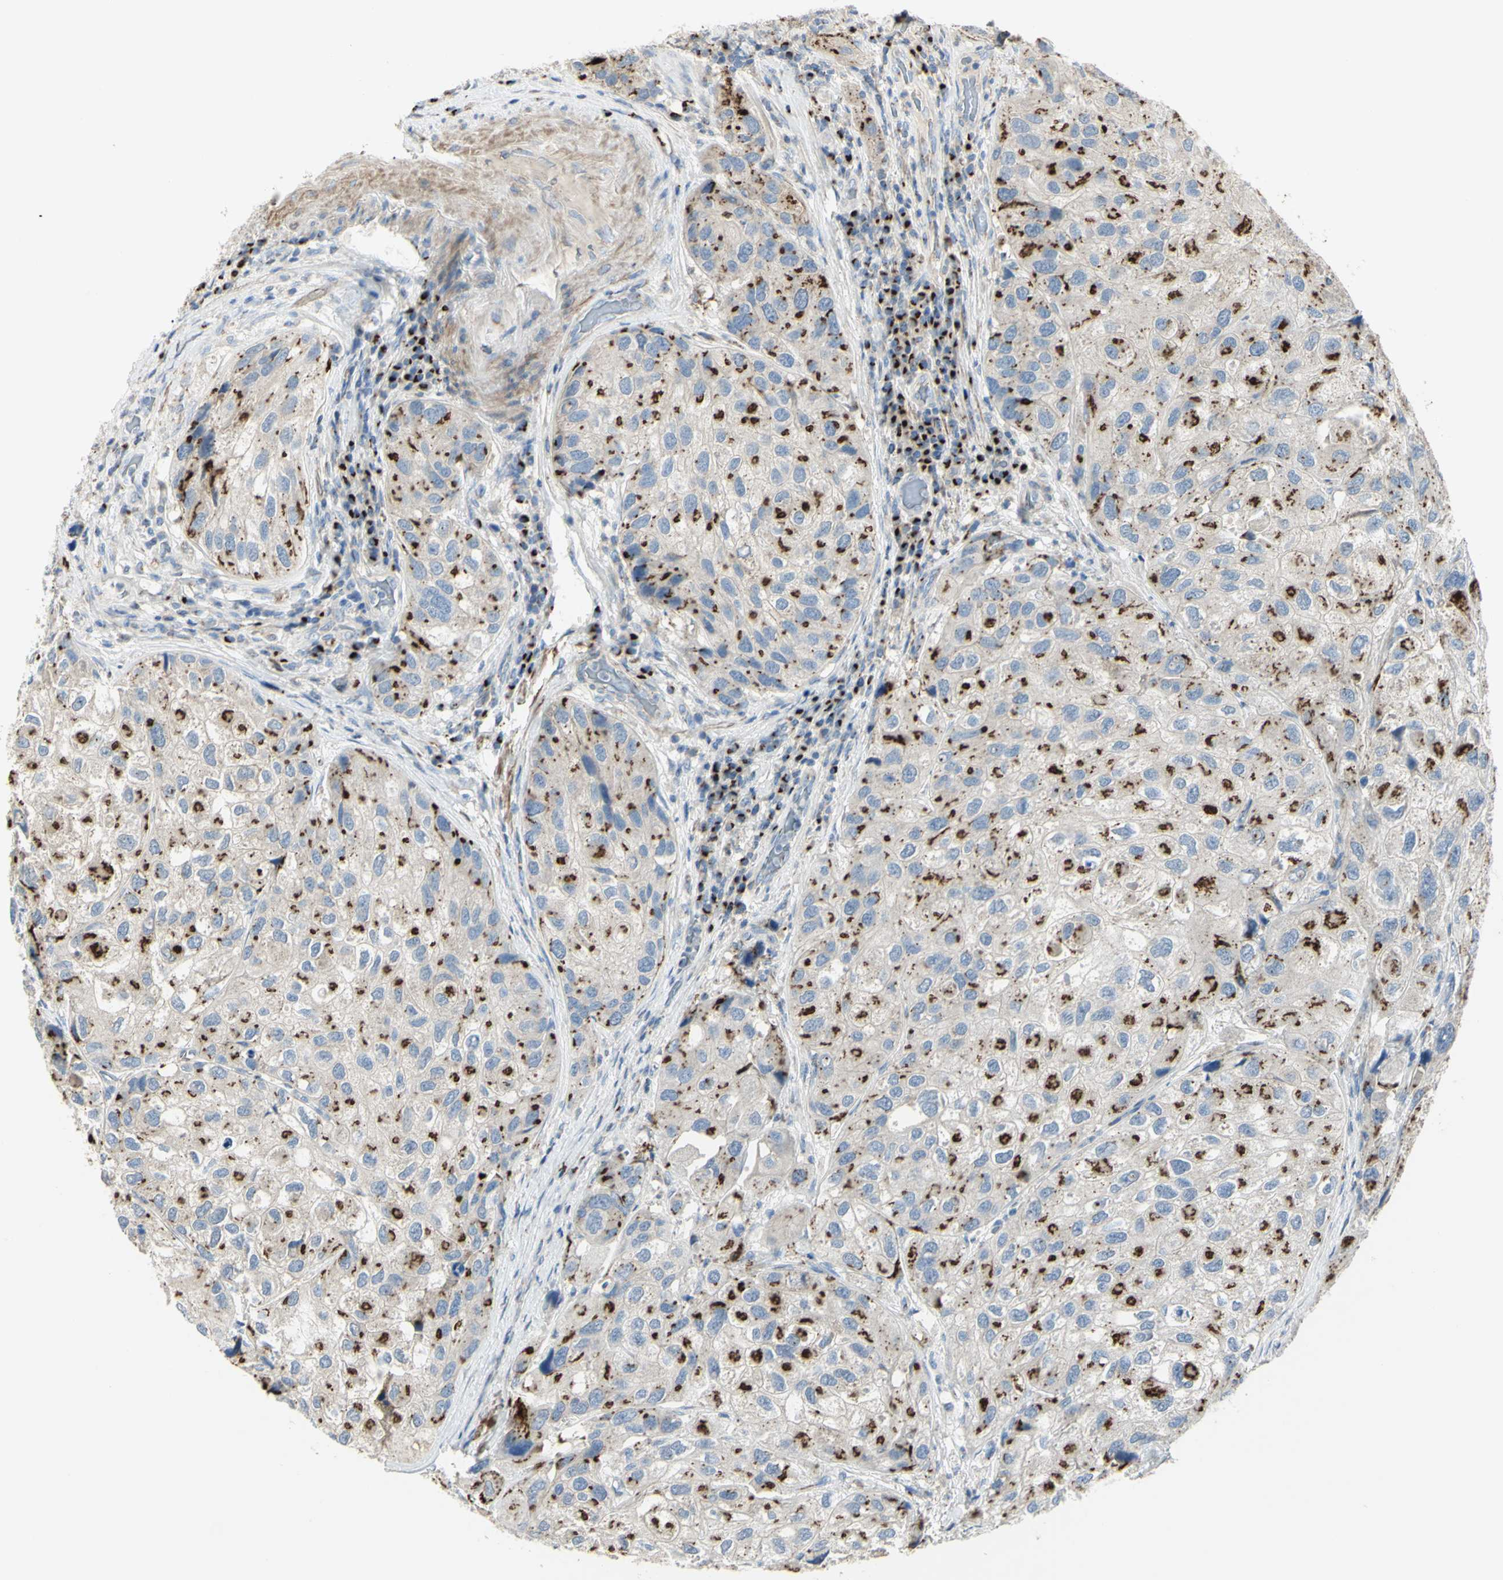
{"staining": {"intensity": "moderate", "quantity": "25%-75%", "location": "cytoplasmic/membranous"}, "tissue": "urothelial cancer", "cell_type": "Tumor cells", "image_type": "cancer", "snomed": [{"axis": "morphology", "description": "Urothelial carcinoma, High grade"}, {"axis": "topography", "description": "Urinary bladder"}], "caption": "Tumor cells reveal moderate cytoplasmic/membranous expression in approximately 25%-75% of cells in high-grade urothelial carcinoma.", "gene": "B4GALT3", "patient": {"sex": "female", "age": 64}}